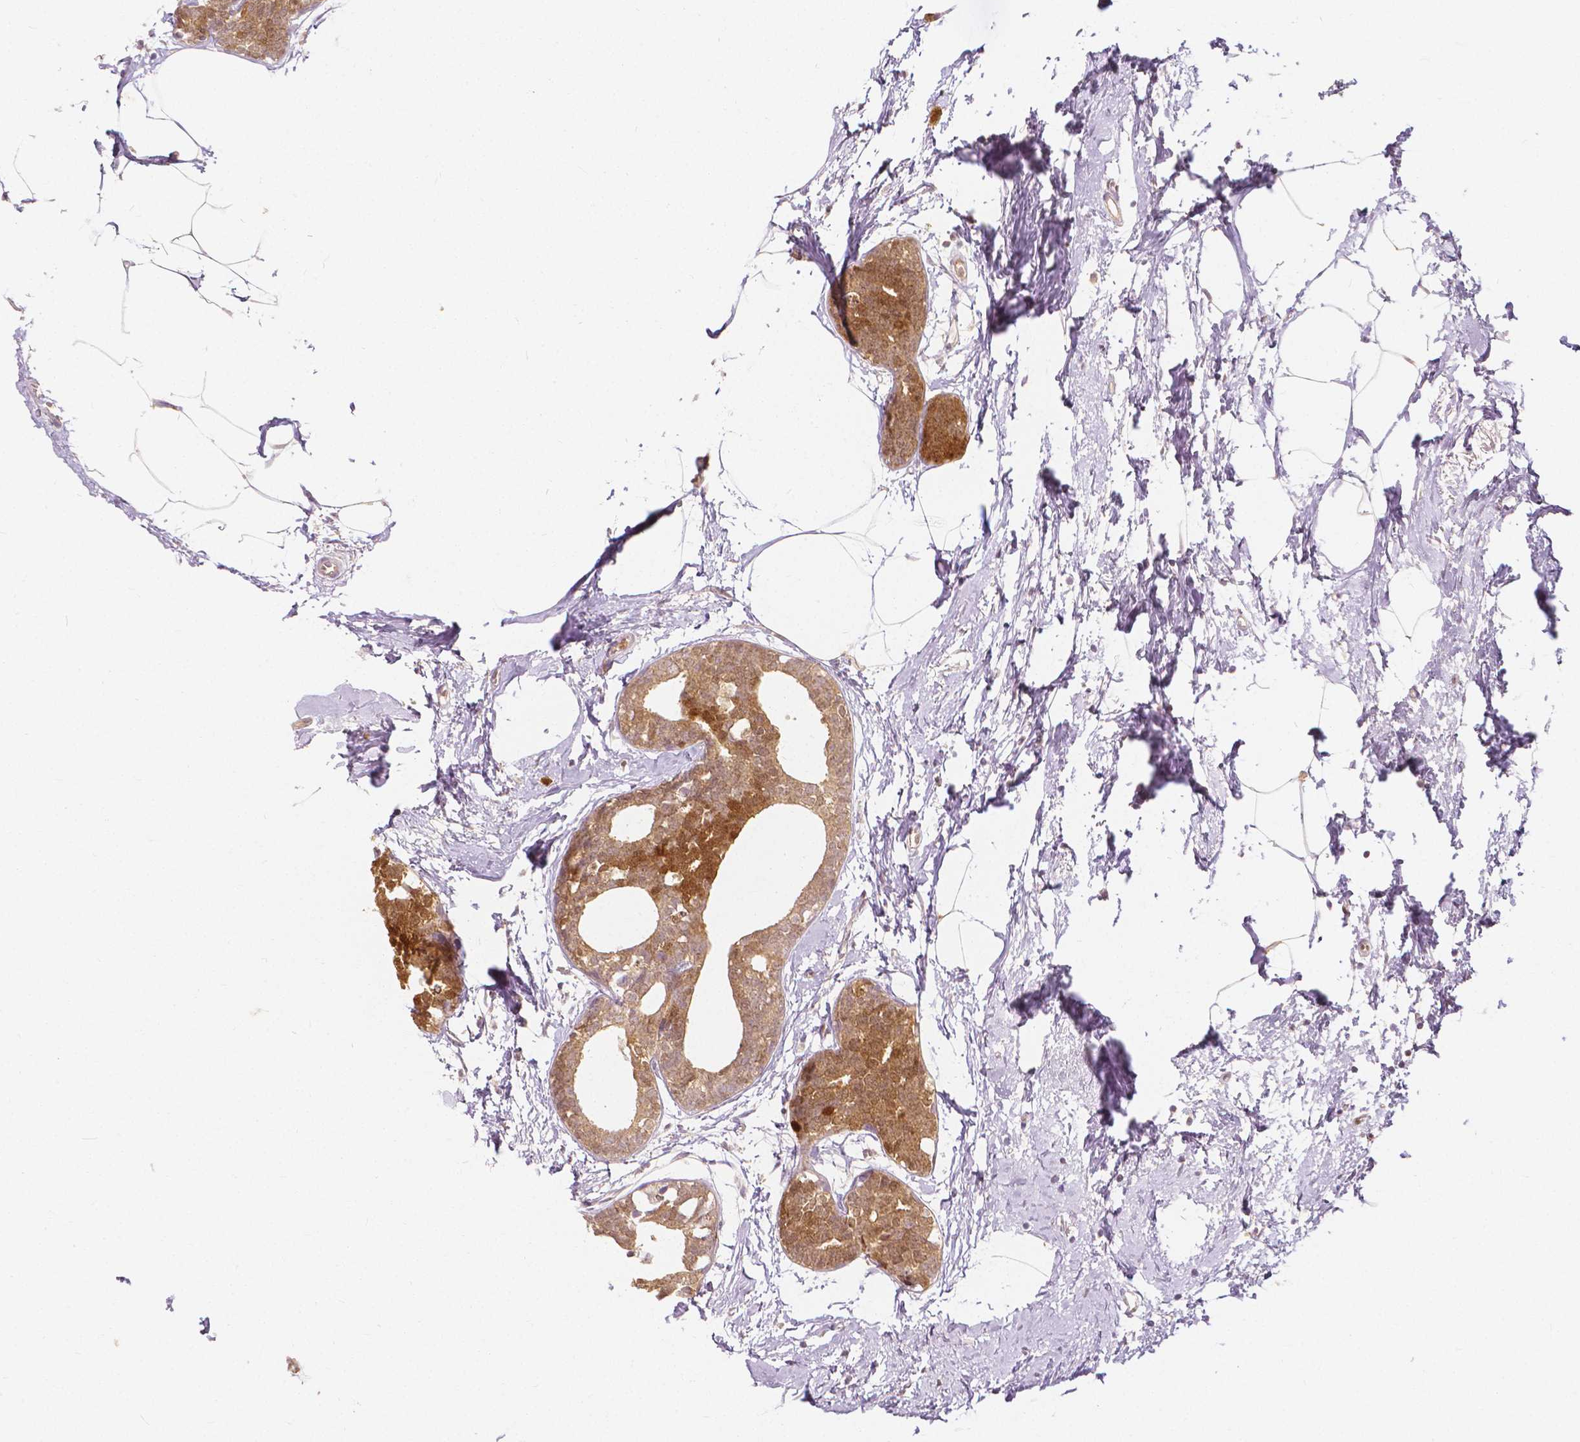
{"staining": {"intensity": "moderate", "quantity": ">75%", "location": "cytoplasmic/membranous,nuclear"}, "tissue": "breast cancer", "cell_type": "Tumor cells", "image_type": "cancer", "snomed": [{"axis": "morphology", "description": "Duct carcinoma"}, {"axis": "topography", "description": "Breast"}], "caption": "Breast cancer stained for a protein reveals moderate cytoplasmic/membranous and nuclear positivity in tumor cells. The protein is stained brown, and the nuclei are stained in blue (DAB (3,3'-diaminobenzidine) IHC with brightfield microscopy, high magnification).", "gene": "NAPRT", "patient": {"sex": "female", "age": 40}}